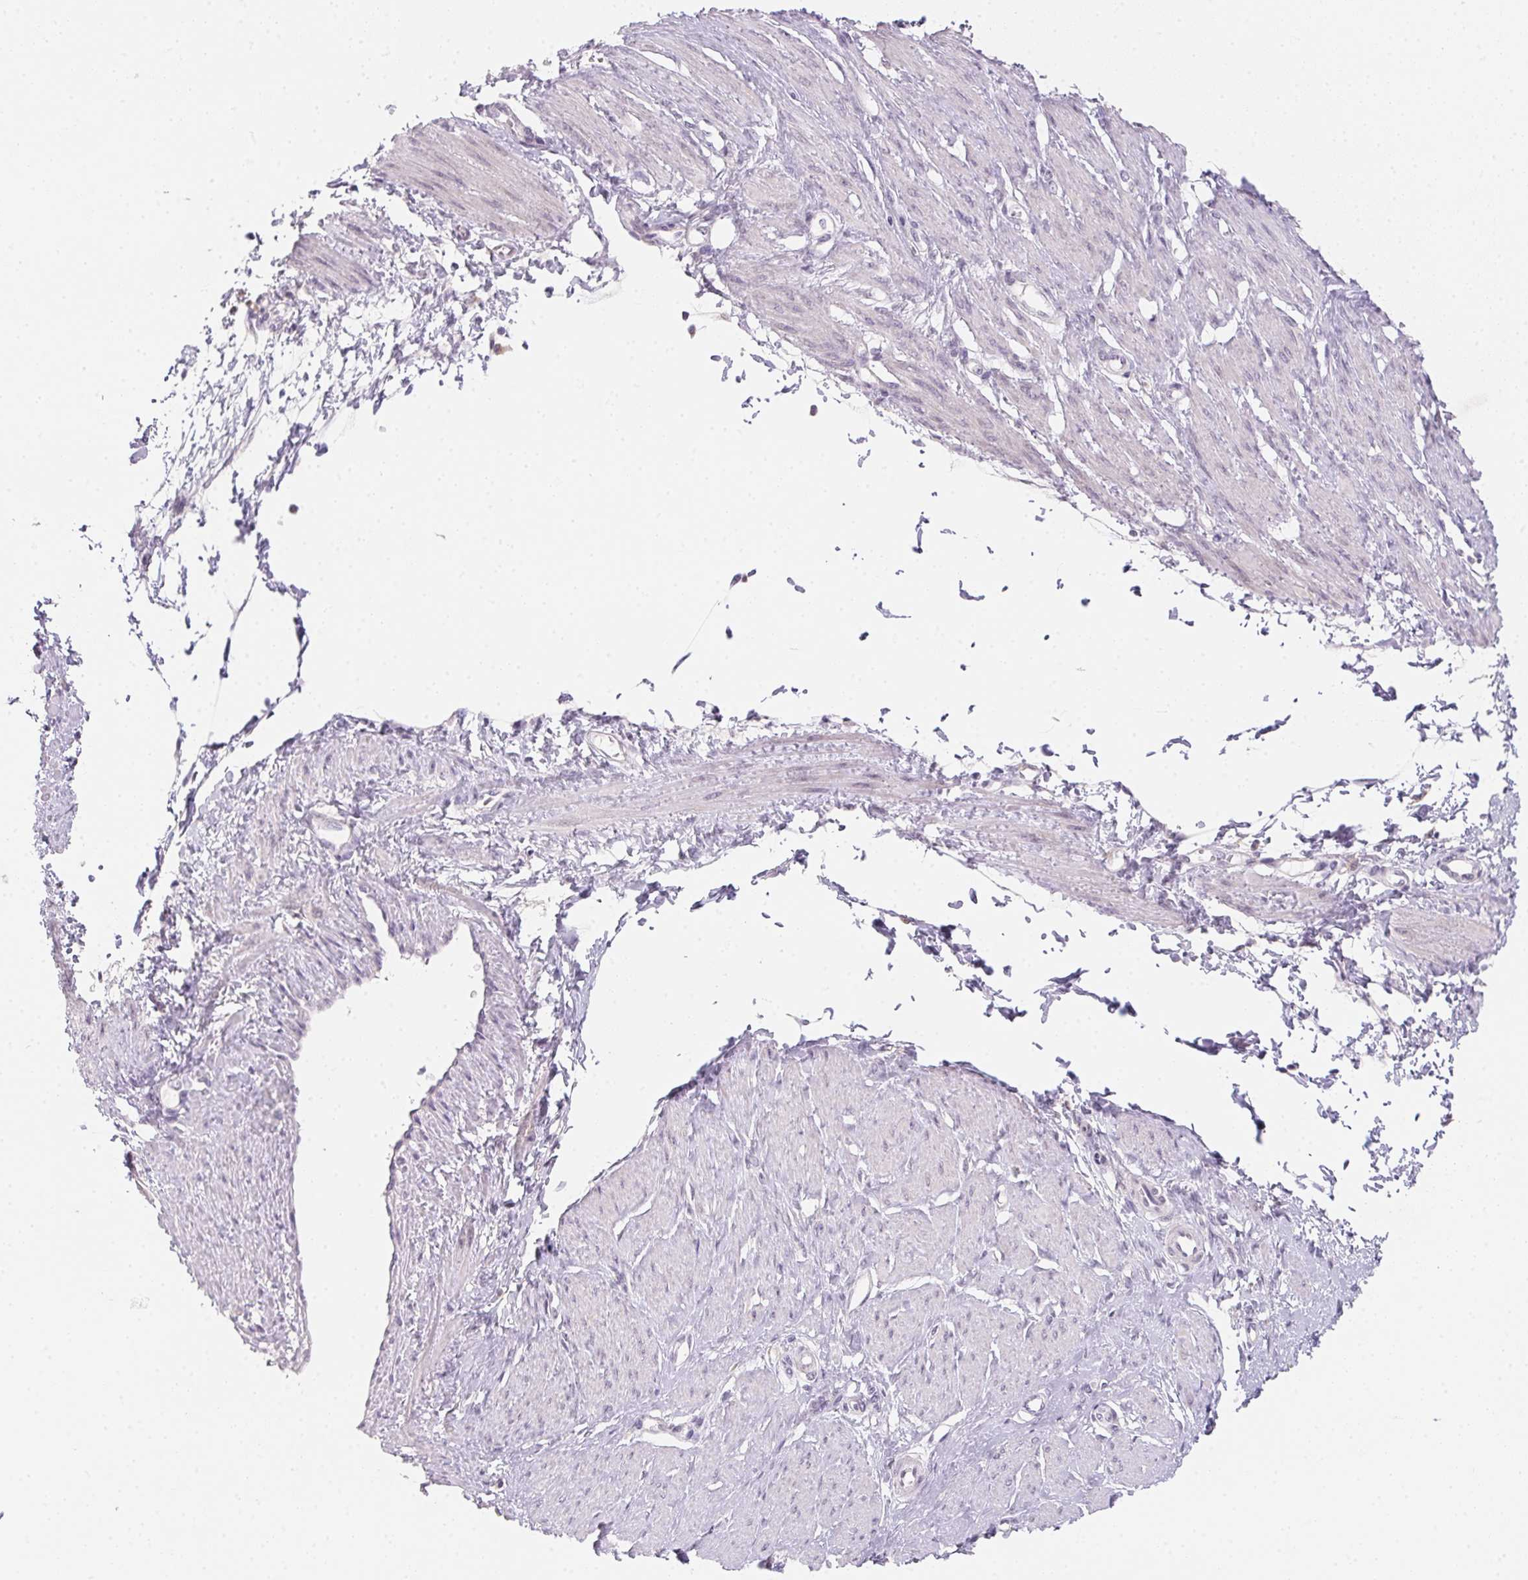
{"staining": {"intensity": "negative", "quantity": "none", "location": "none"}, "tissue": "smooth muscle", "cell_type": "Smooth muscle cells", "image_type": "normal", "snomed": [{"axis": "morphology", "description": "Normal tissue, NOS"}, {"axis": "topography", "description": "Smooth muscle"}, {"axis": "topography", "description": "Uterus"}], "caption": "This is an immunohistochemistry (IHC) histopathology image of benign human smooth muscle. There is no positivity in smooth muscle cells.", "gene": "SLC6A18", "patient": {"sex": "female", "age": 39}}